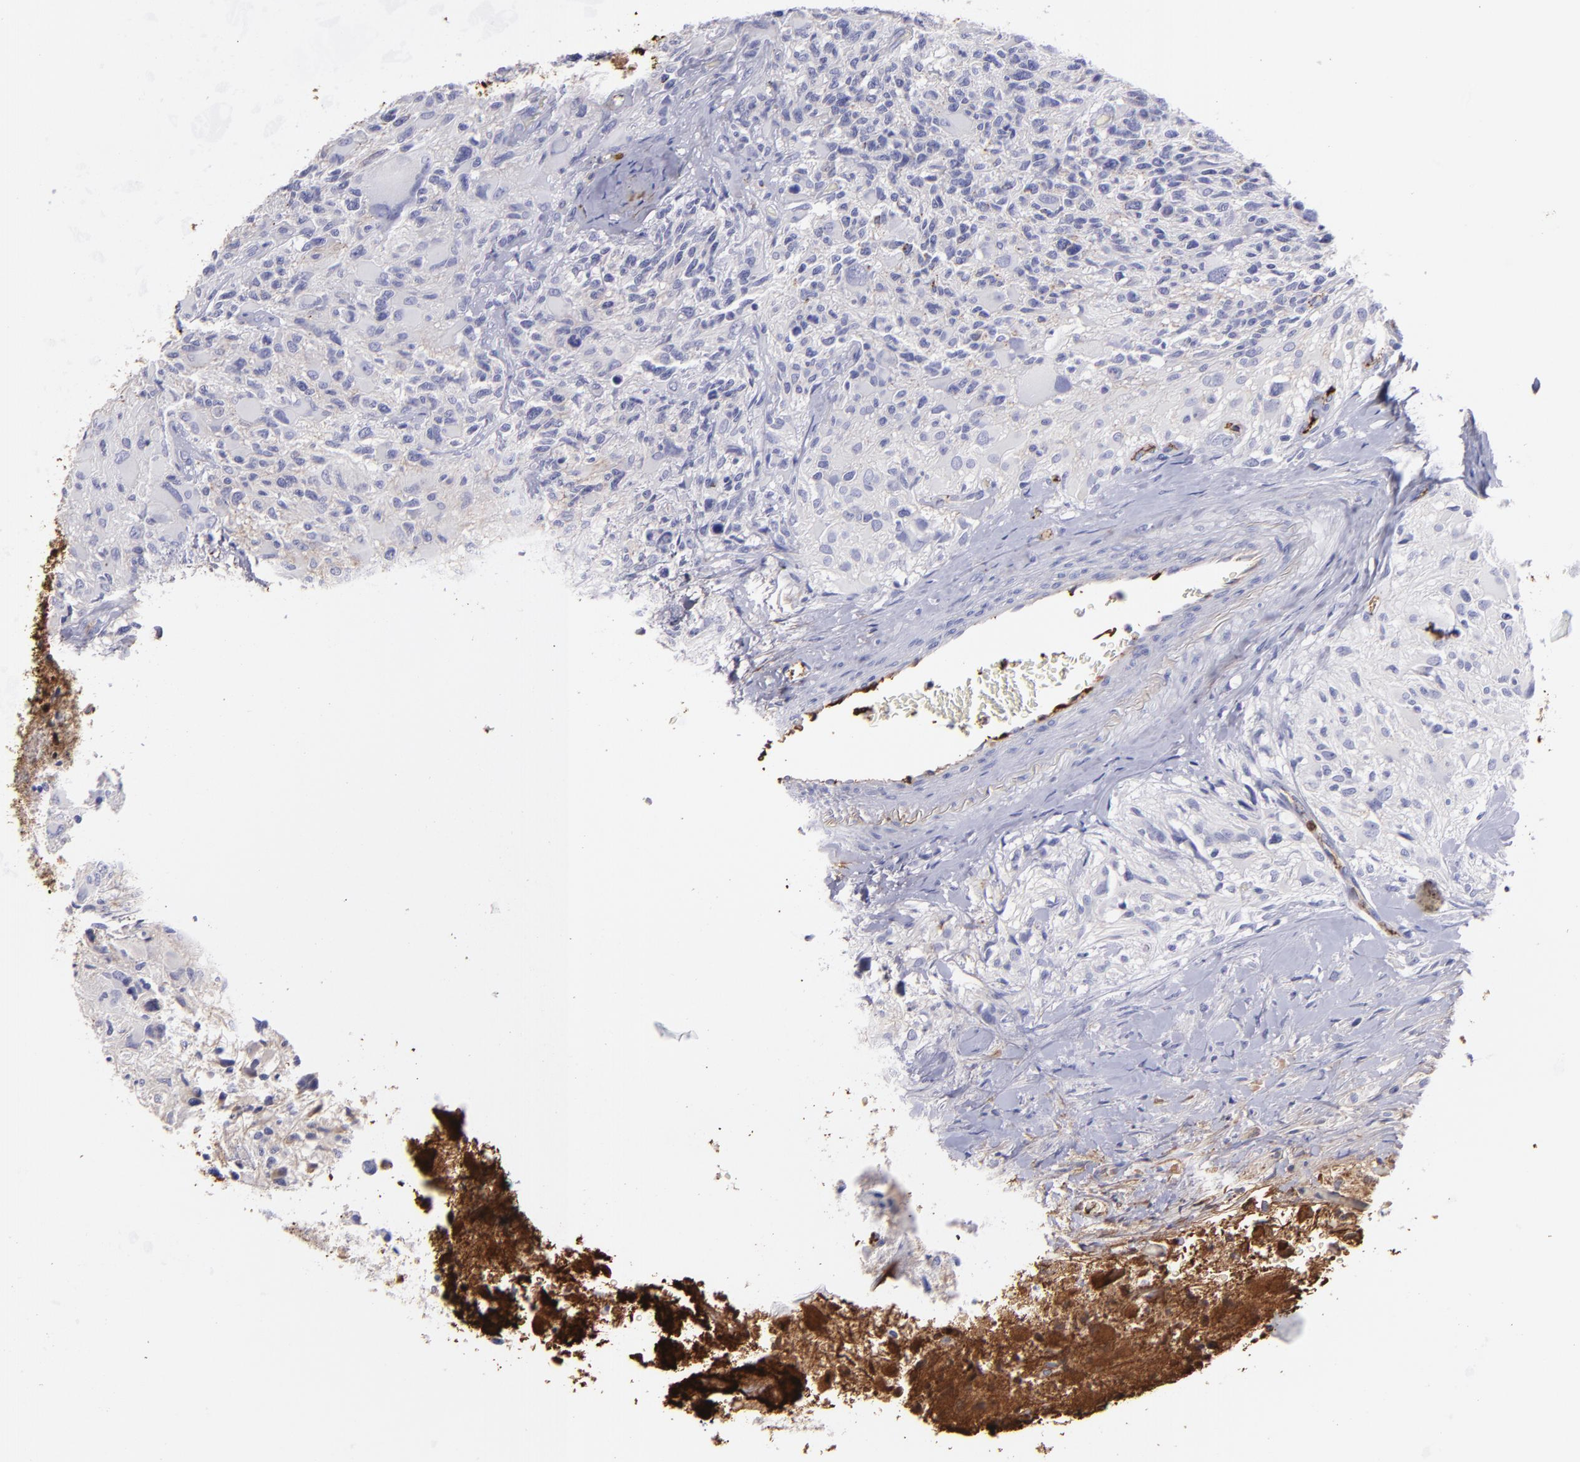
{"staining": {"intensity": "weak", "quantity": "25%-75%", "location": "cytoplasmic/membranous"}, "tissue": "glioma", "cell_type": "Tumor cells", "image_type": "cancer", "snomed": [{"axis": "morphology", "description": "Glioma, malignant, High grade"}, {"axis": "topography", "description": "Brain"}], "caption": "Immunohistochemistry histopathology image of neoplastic tissue: human malignant glioma (high-grade) stained using IHC demonstrates low levels of weak protein expression localized specifically in the cytoplasmic/membranous of tumor cells, appearing as a cytoplasmic/membranous brown color.", "gene": "FGB", "patient": {"sex": "male", "age": 69}}